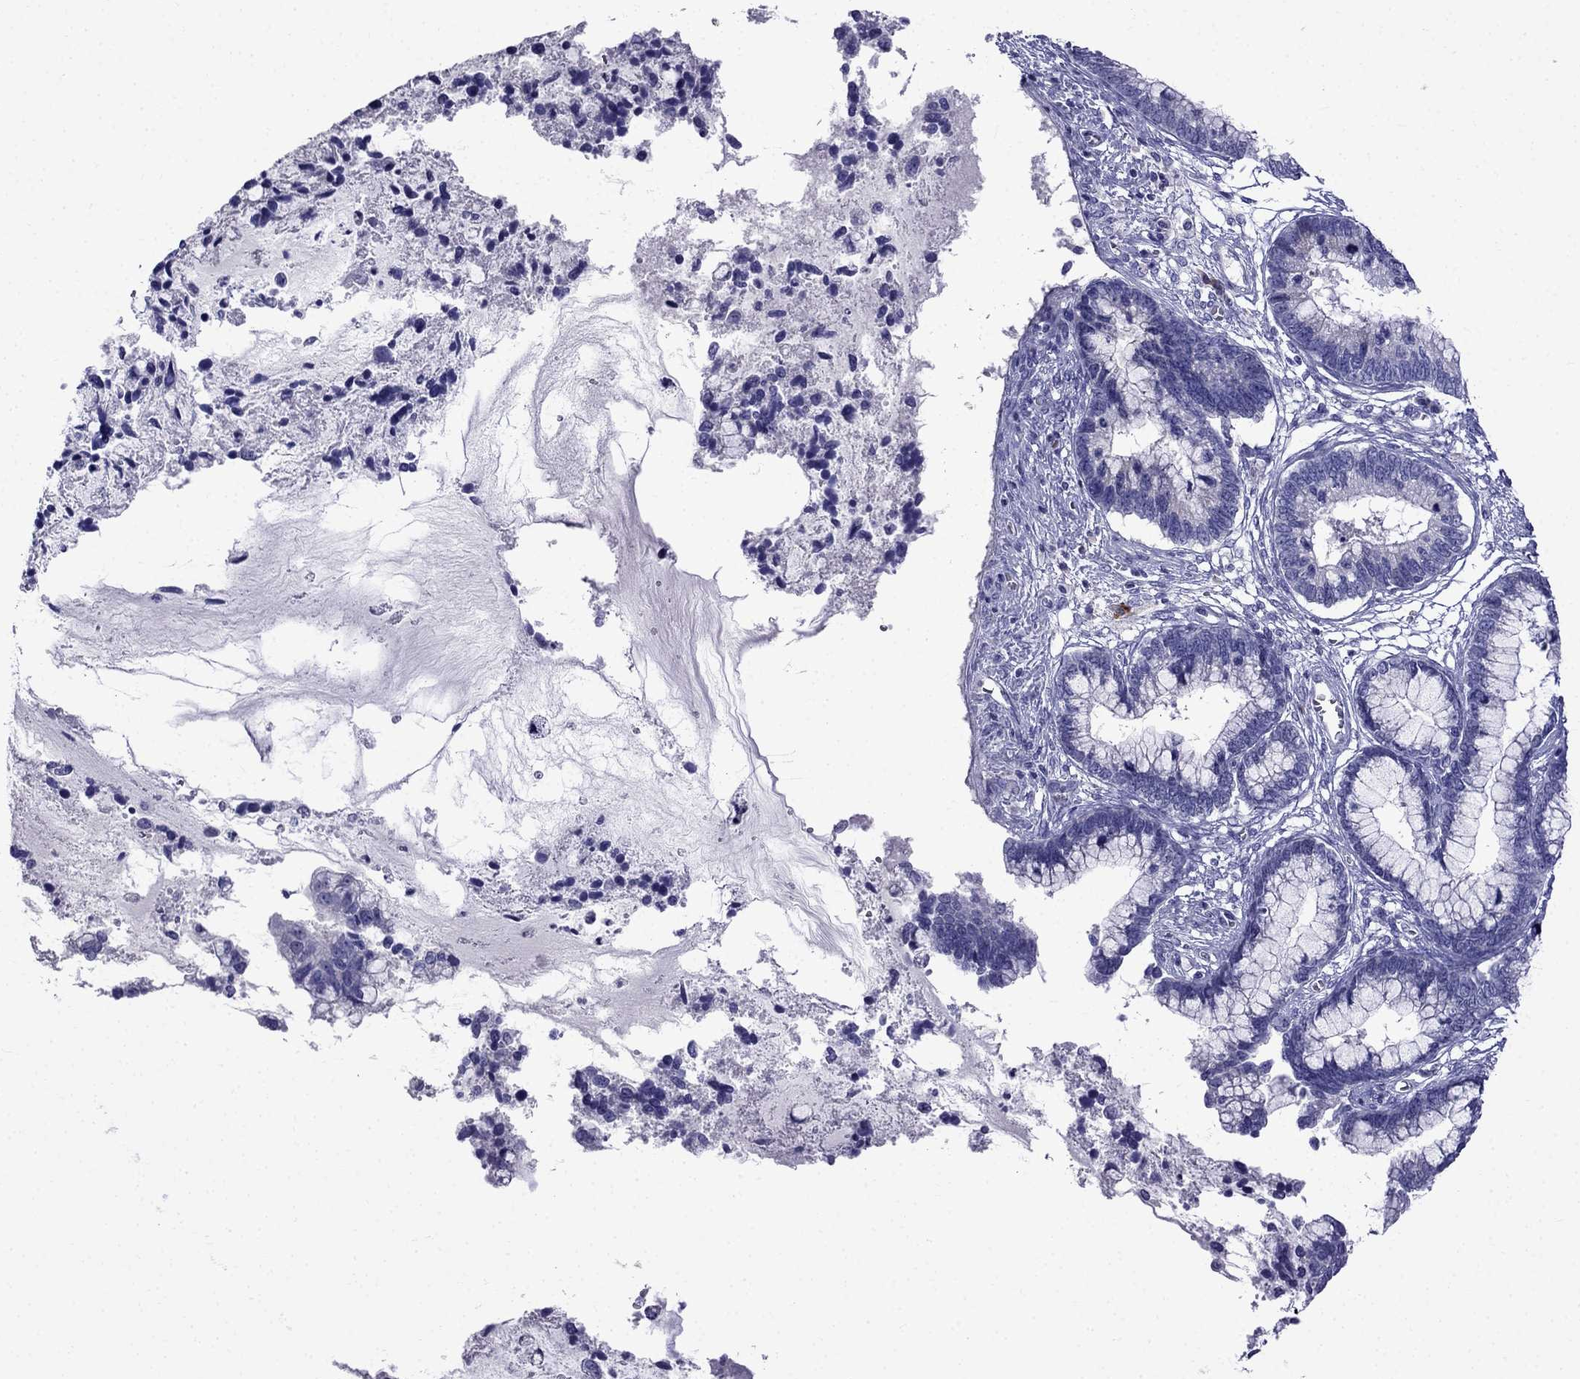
{"staining": {"intensity": "negative", "quantity": "none", "location": "none"}, "tissue": "cervical cancer", "cell_type": "Tumor cells", "image_type": "cancer", "snomed": [{"axis": "morphology", "description": "Adenocarcinoma, NOS"}, {"axis": "topography", "description": "Cervix"}], "caption": "This histopathology image is of cervical cancer stained with immunohistochemistry to label a protein in brown with the nuclei are counter-stained blue. There is no expression in tumor cells.", "gene": "PATE1", "patient": {"sex": "female", "age": 44}}